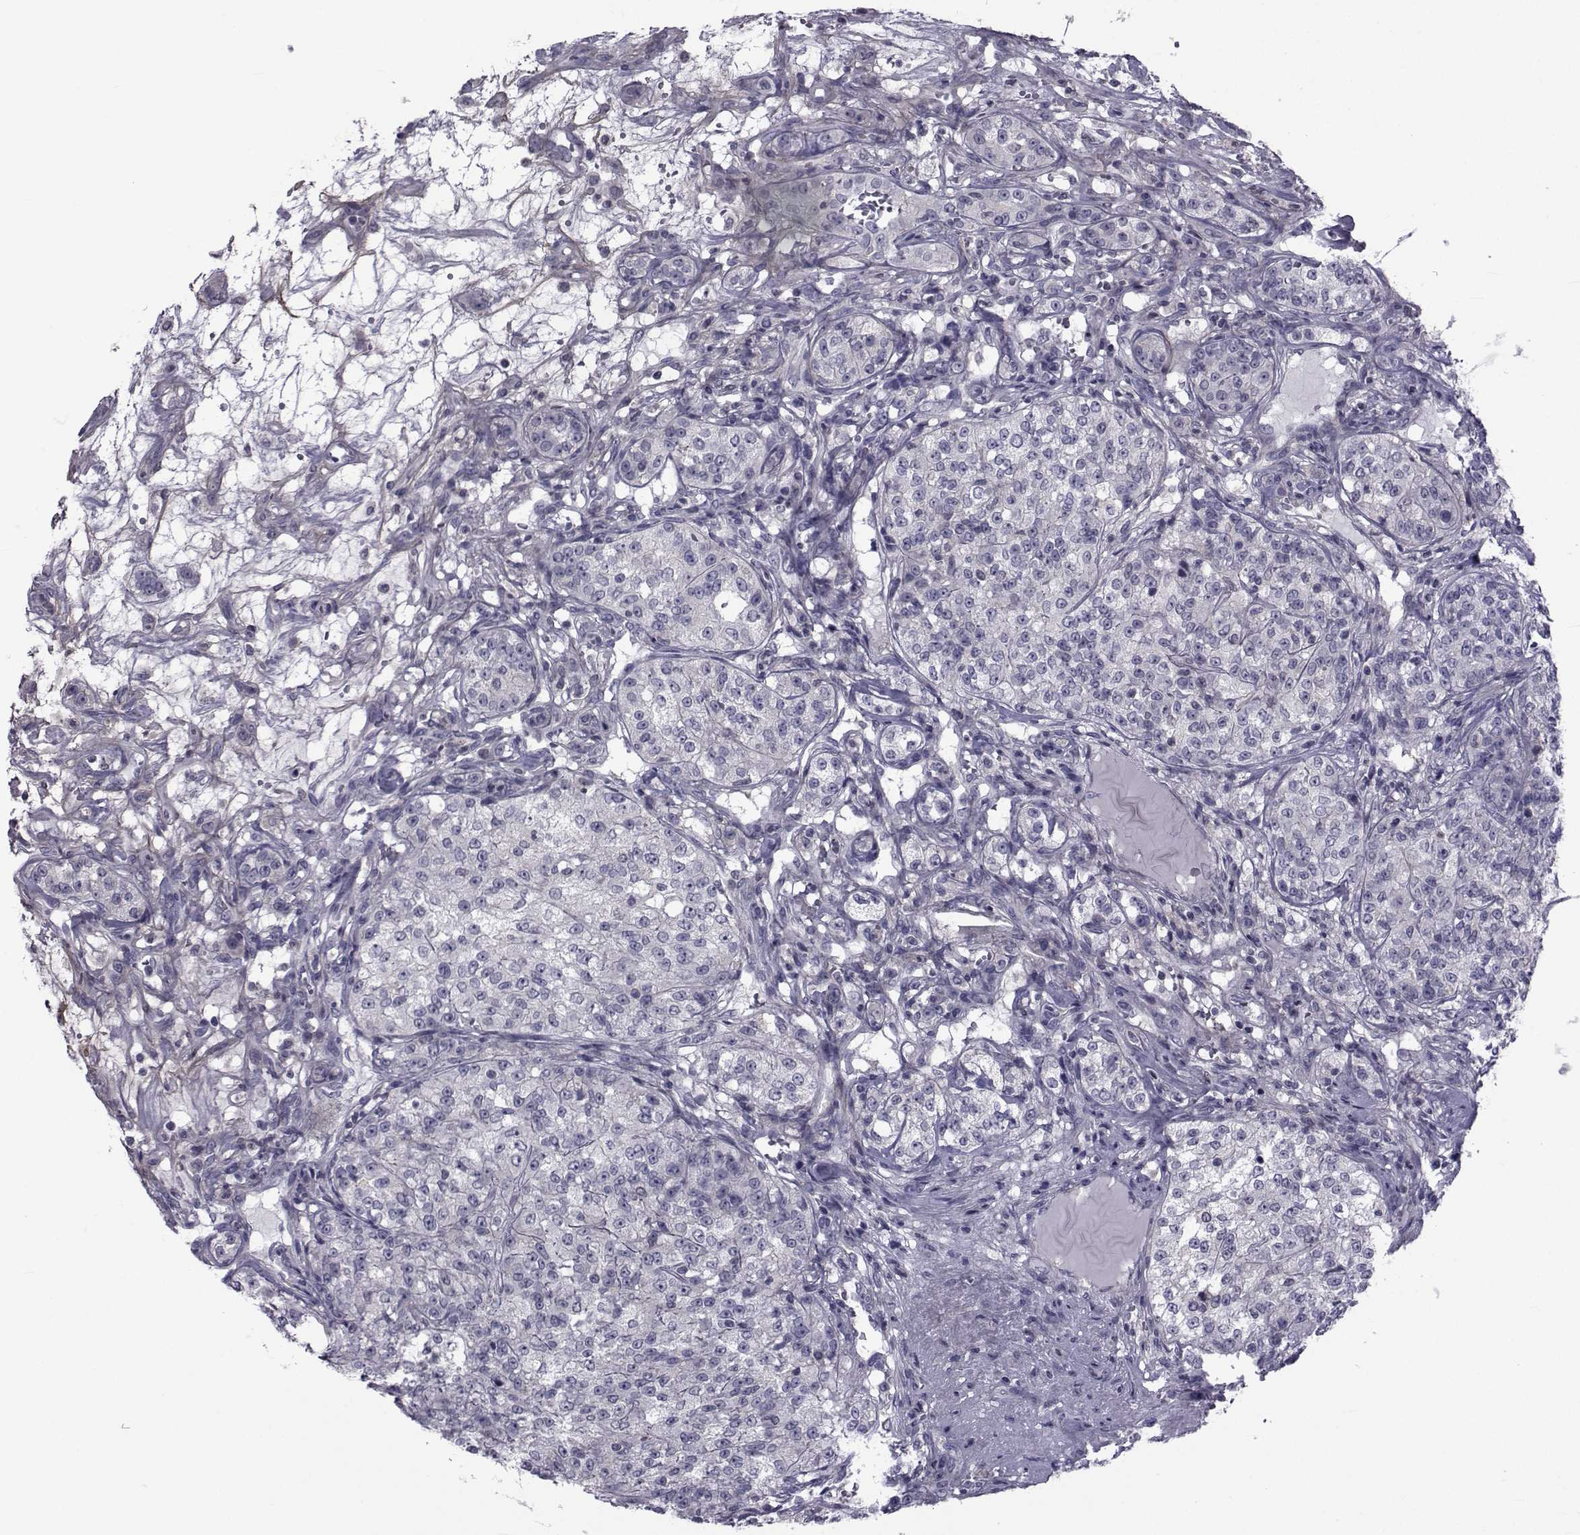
{"staining": {"intensity": "negative", "quantity": "none", "location": "none"}, "tissue": "renal cancer", "cell_type": "Tumor cells", "image_type": "cancer", "snomed": [{"axis": "morphology", "description": "Adenocarcinoma, NOS"}, {"axis": "topography", "description": "Kidney"}], "caption": "There is no significant expression in tumor cells of renal adenocarcinoma.", "gene": "SLC30A10", "patient": {"sex": "female", "age": 63}}